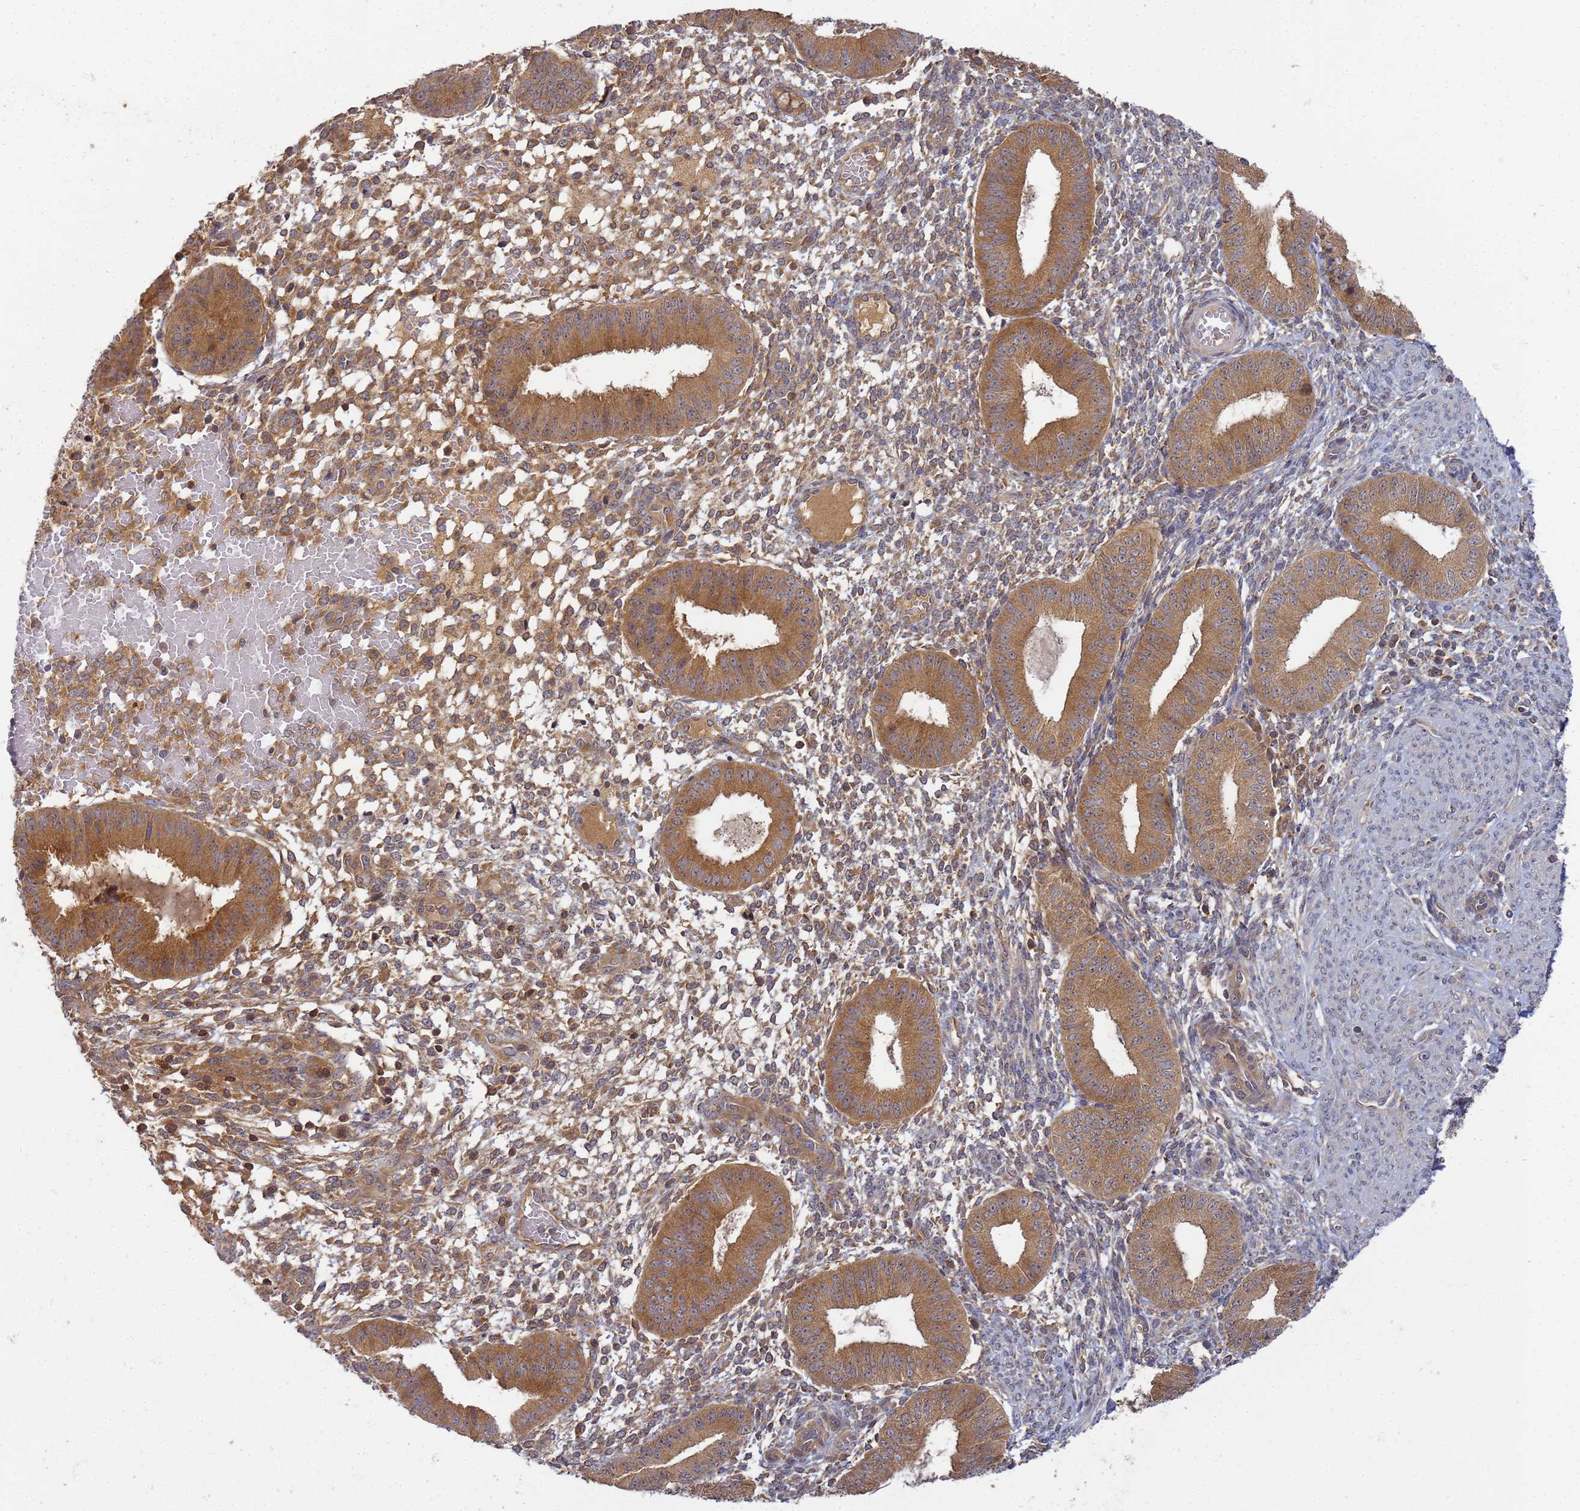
{"staining": {"intensity": "moderate", "quantity": "25%-75%", "location": "cytoplasmic/membranous"}, "tissue": "endometrium", "cell_type": "Cells in endometrial stroma", "image_type": "normal", "snomed": [{"axis": "morphology", "description": "Normal tissue, NOS"}, {"axis": "topography", "description": "Endometrium"}], "caption": "Cells in endometrial stroma demonstrate moderate cytoplasmic/membranous staining in about 25%-75% of cells in benign endometrium.", "gene": "SHARPIN", "patient": {"sex": "female", "age": 49}}